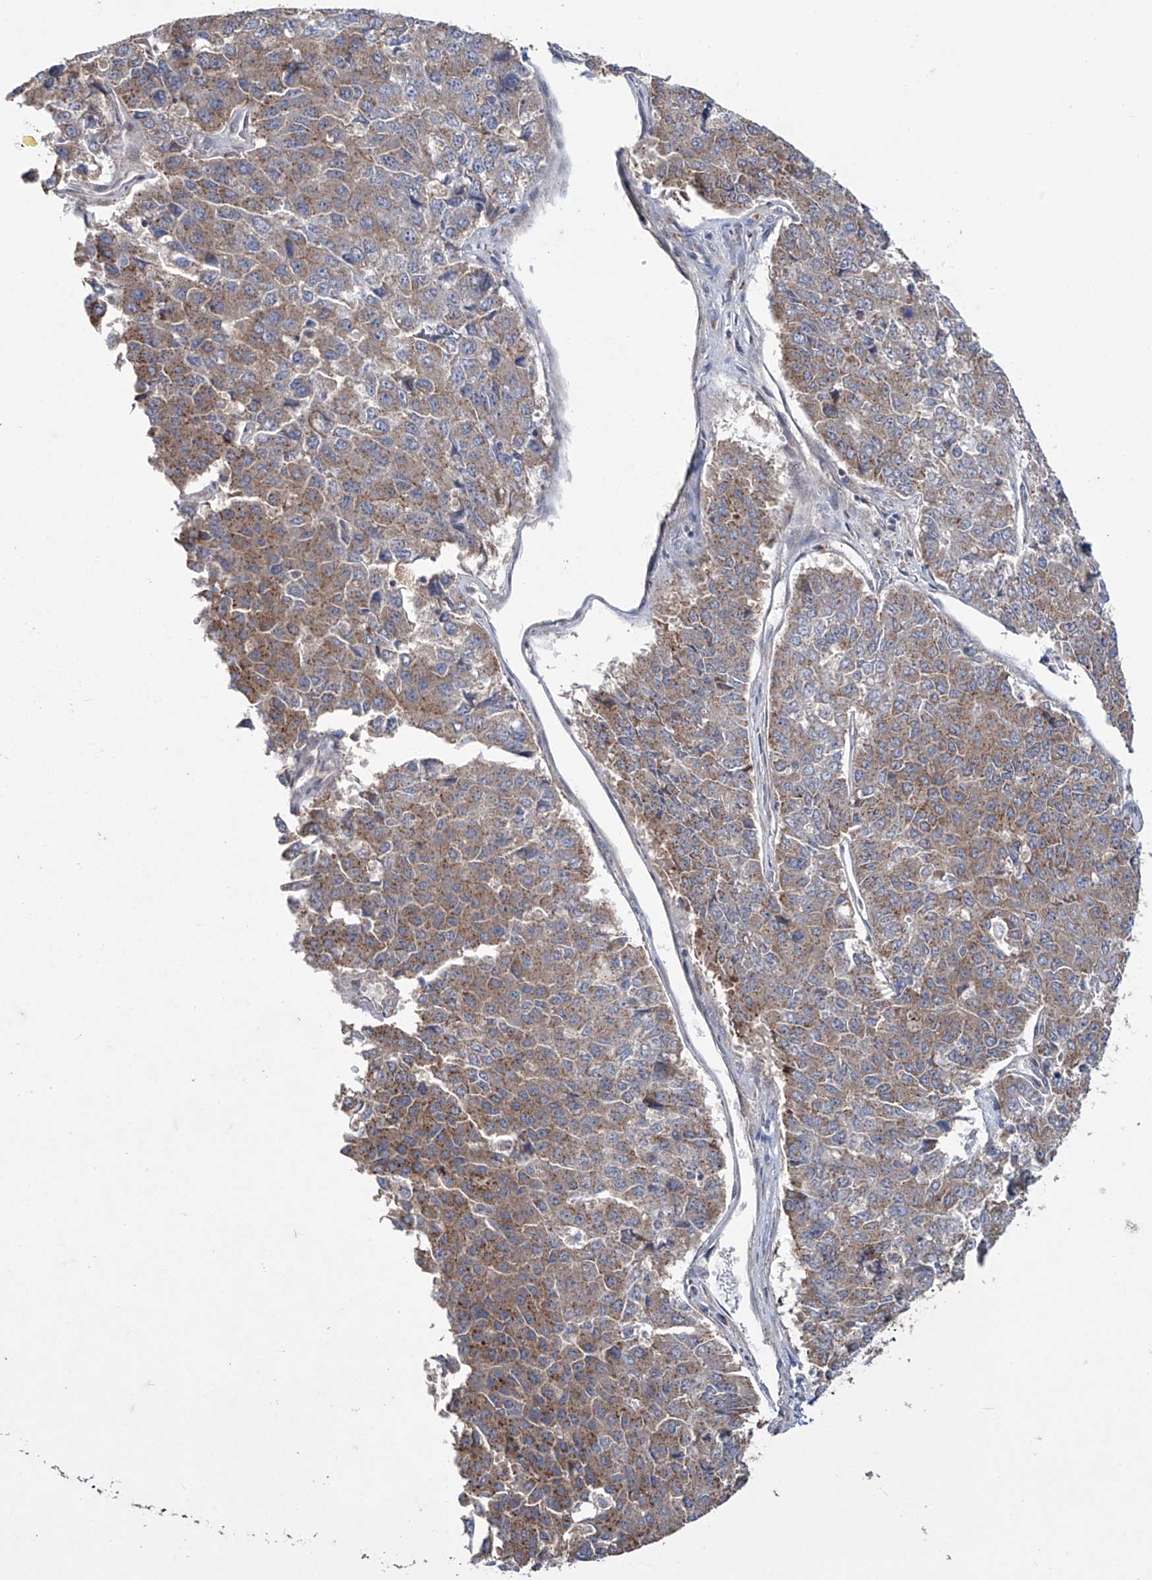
{"staining": {"intensity": "moderate", "quantity": ">75%", "location": "cytoplasmic/membranous"}, "tissue": "pancreatic cancer", "cell_type": "Tumor cells", "image_type": "cancer", "snomed": [{"axis": "morphology", "description": "Adenocarcinoma, NOS"}, {"axis": "topography", "description": "Pancreas"}], "caption": "Approximately >75% of tumor cells in pancreatic adenocarcinoma demonstrate moderate cytoplasmic/membranous protein positivity as visualized by brown immunohistochemical staining.", "gene": "TRIM60", "patient": {"sex": "male", "age": 50}}